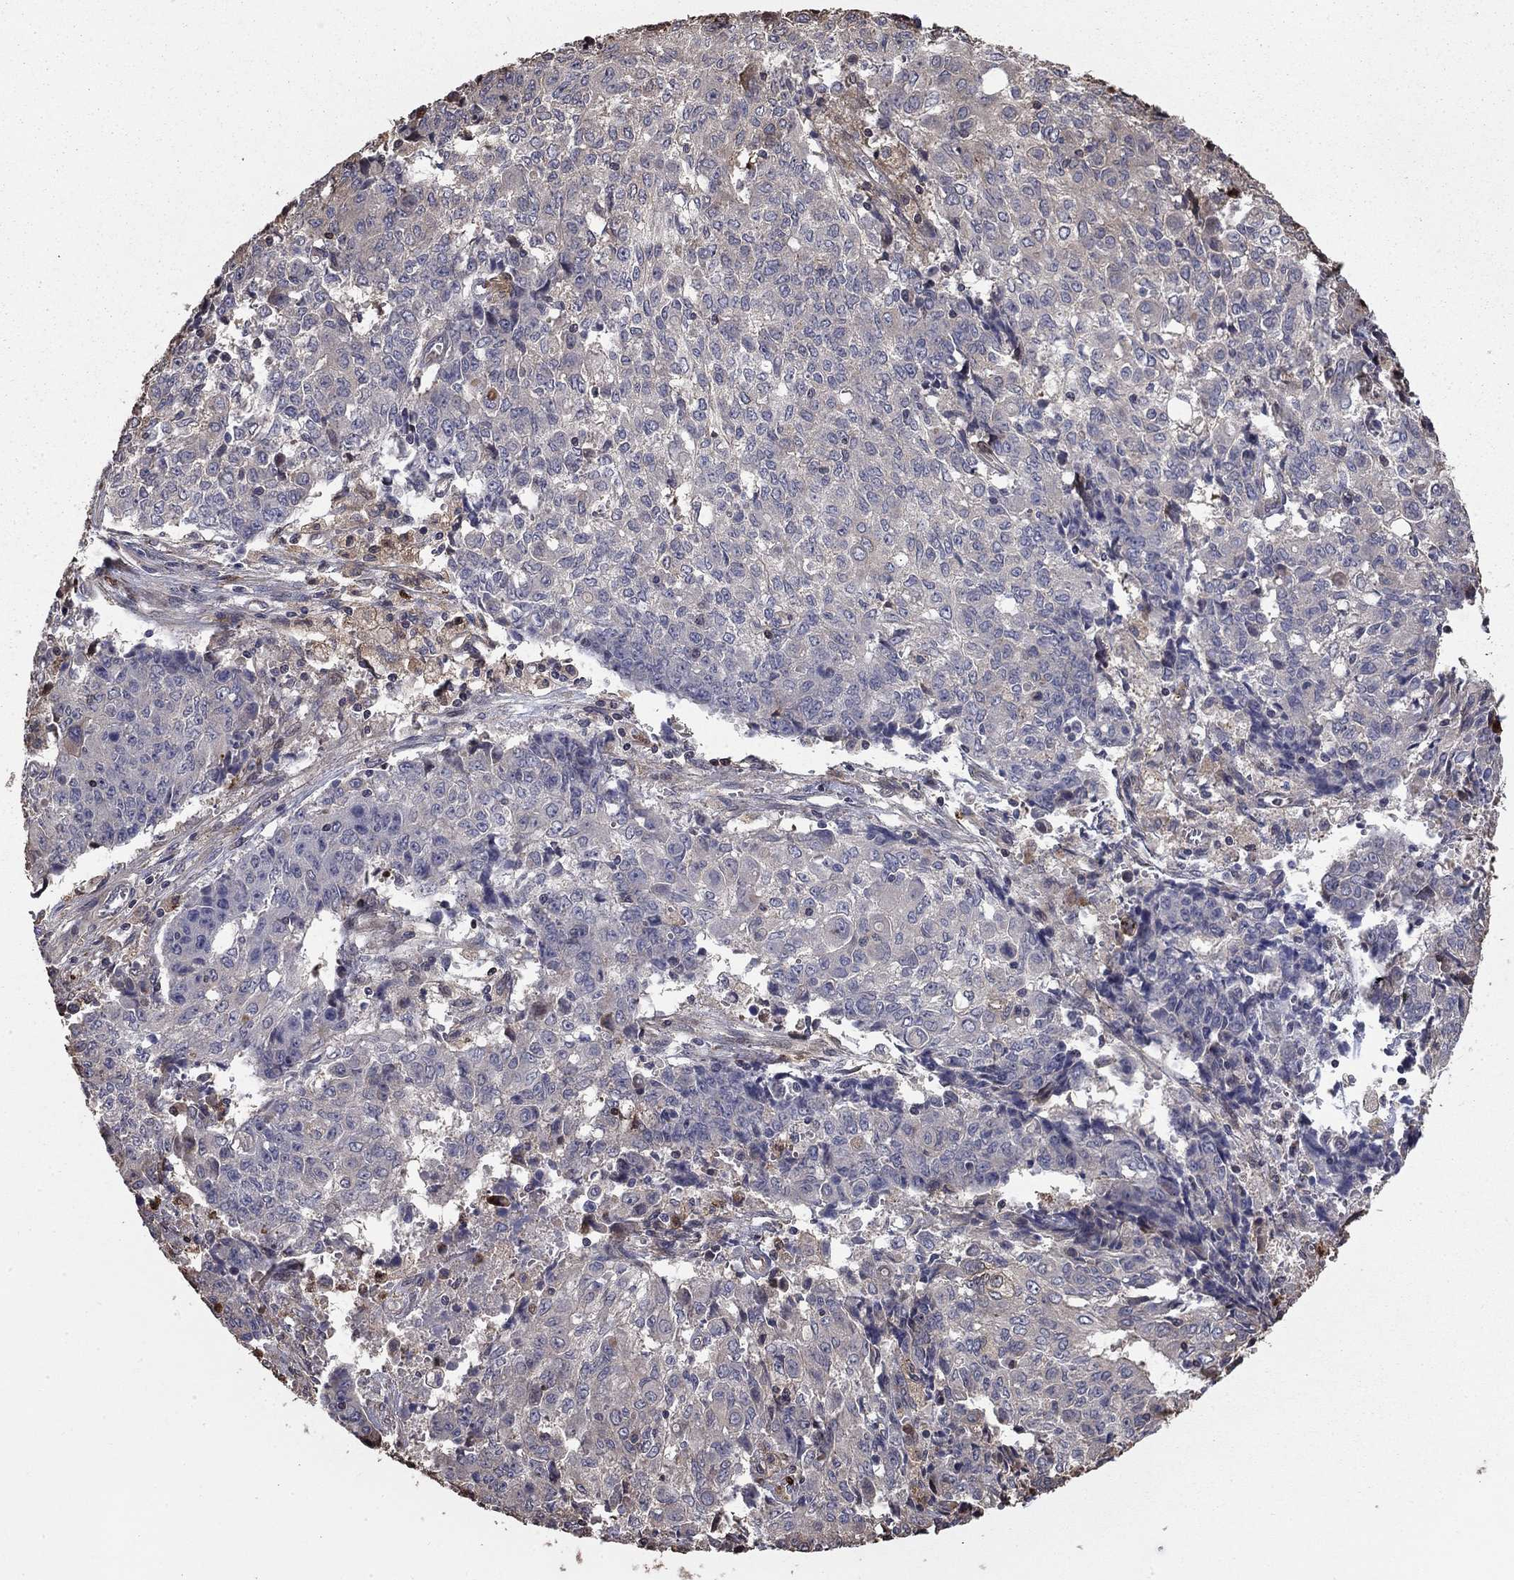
{"staining": {"intensity": "negative", "quantity": "none", "location": "none"}, "tissue": "ovarian cancer", "cell_type": "Tumor cells", "image_type": "cancer", "snomed": [{"axis": "morphology", "description": "Carcinoma, endometroid"}, {"axis": "topography", "description": "Ovary"}], "caption": "Immunohistochemistry (IHC) photomicrograph of neoplastic tissue: human ovarian endometroid carcinoma stained with DAB (3,3'-diaminobenzidine) displays no significant protein positivity in tumor cells.", "gene": "GYG1", "patient": {"sex": "female", "age": 42}}